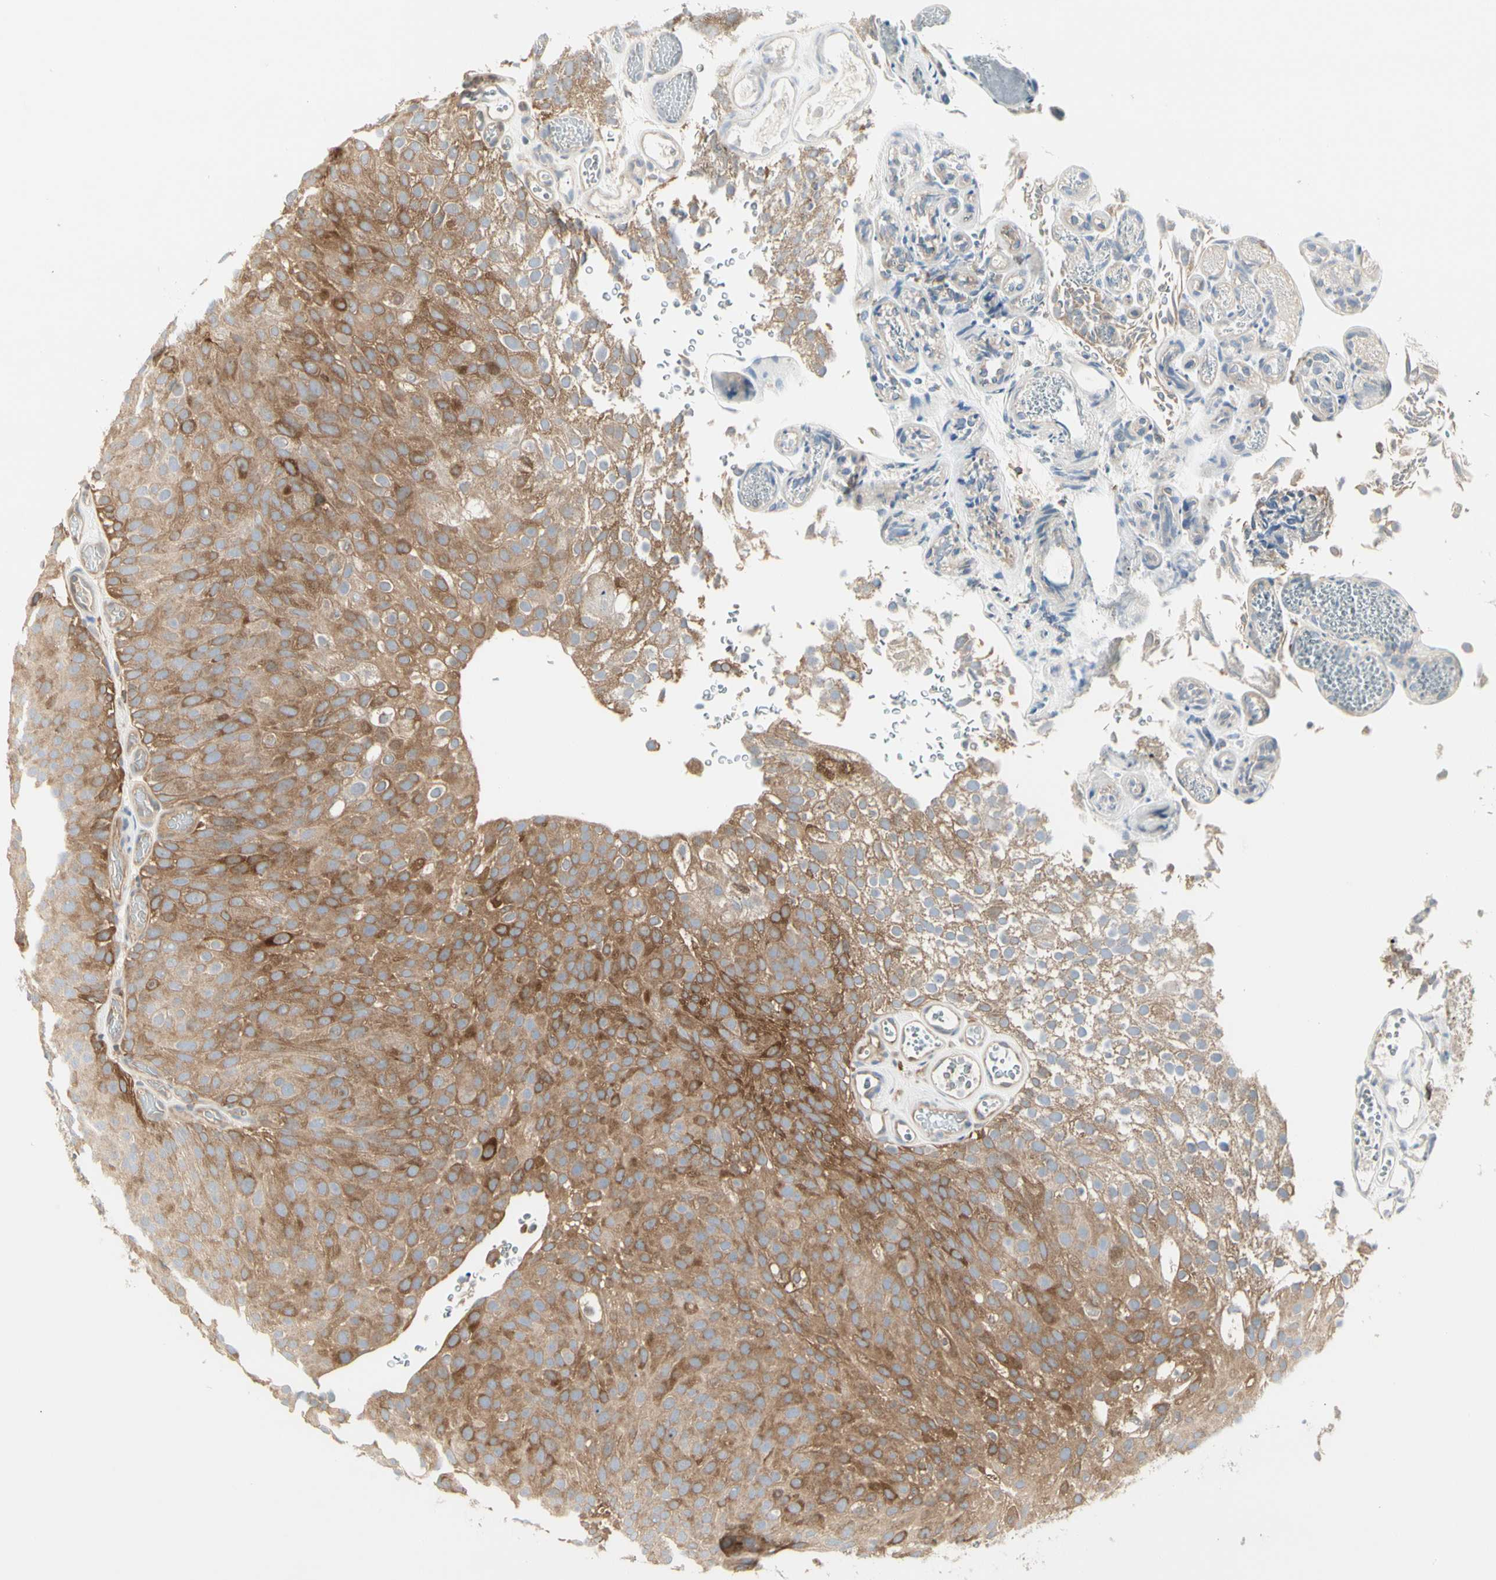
{"staining": {"intensity": "moderate", "quantity": ">75%", "location": "cytoplasmic/membranous"}, "tissue": "urothelial cancer", "cell_type": "Tumor cells", "image_type": "cancer", "snomed": [{"axis": "morphology", "description": "Urothelial carcinoma, Low grade"}, {"axis": "topography", "description": "Urinary bladder"}], "caption": "Immunohistochemical staining of low-grade urothelial carcinoma displays medium levels of moderate cytoplasmic/membranous protein expression in approximately >75% of tumor cells. Nuclei are stained in blue.", "gene": "NFKB2", "patient": {"sex": "male", "age": 78}}